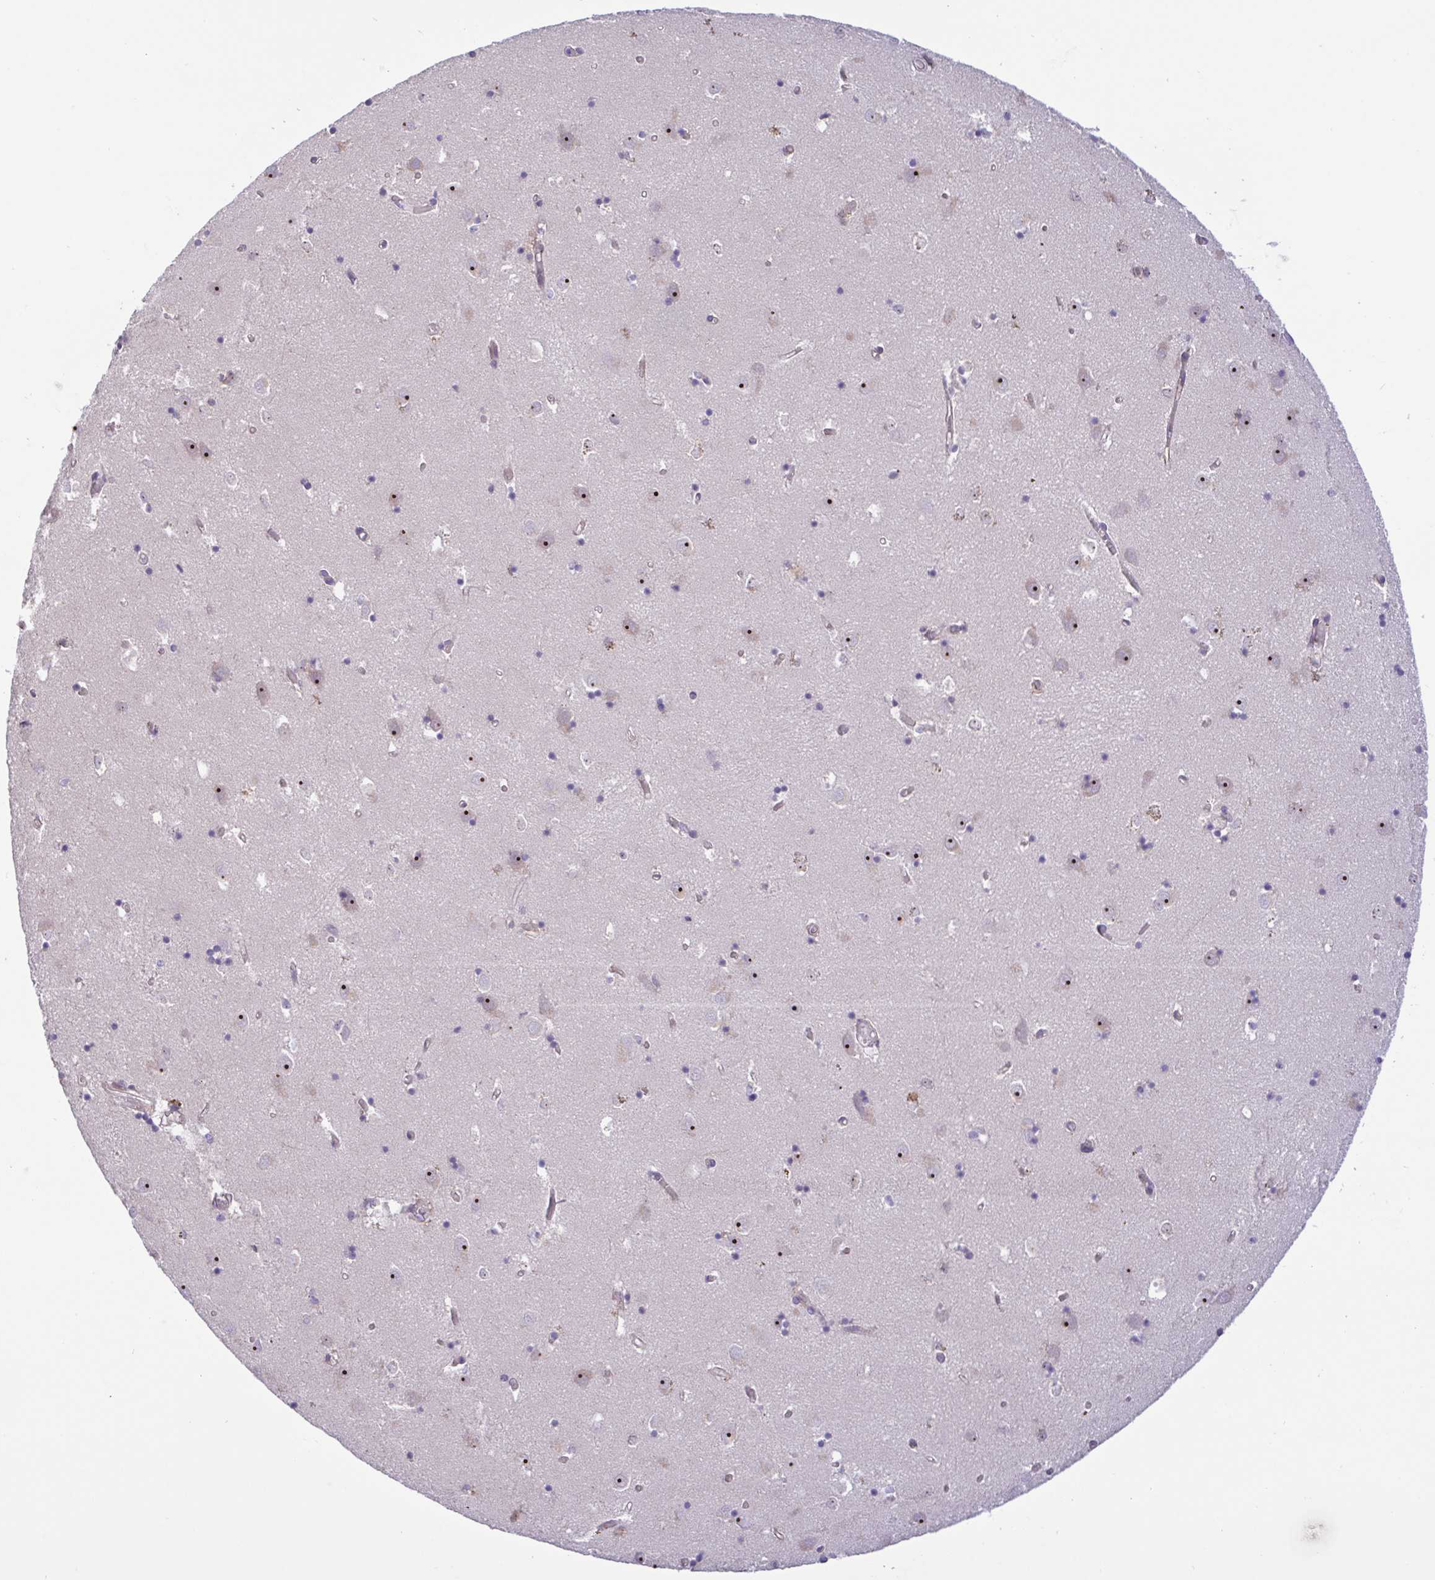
{"staining": {"intensity": "negative", "quantity": "none", "location": "none"}, "tissue": "caudate", "cell_type": "Glial cells", "image_type": "normal", "snomed": [{"axis": "morphology", "description": "Normal tissue, NOS"}, {"axis": "topography", "description": "Lateral ventricle wall"}], "caption": "Glial cells show no significant positivity in benign caudate. (Stains: DAB immunohistochemistry (IHC) with hematoxylin counter stain, Microscopy: brightfield microscopy at high magnification).", "gene": "MXRA8", "patient": {"sex": "male", "age": 70}}